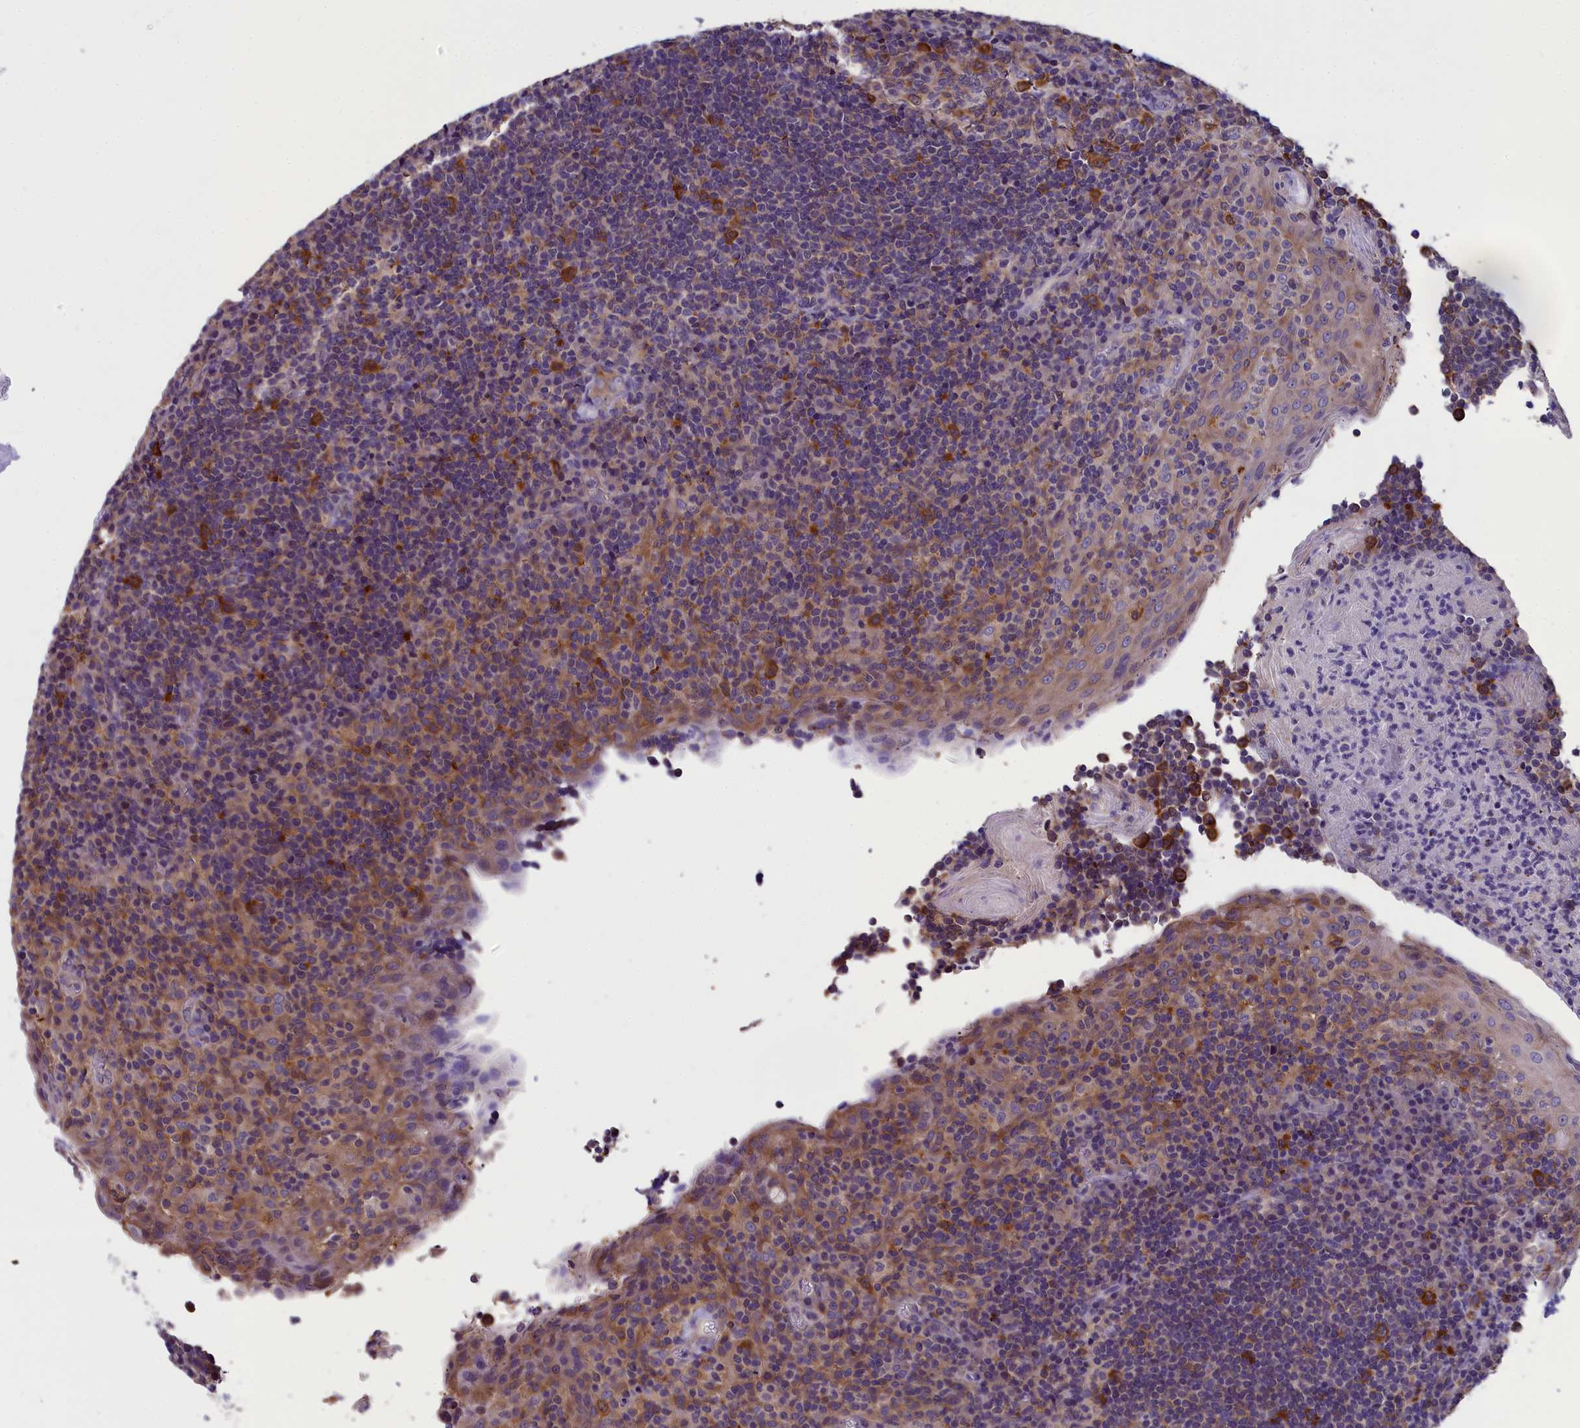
{"staining": {"intensity": "strong", "quantity": "25%-75%", "location": "cytoplasmic/membranous"}, "tissue": "tonsil", "cell_type": "Germinal center cells", "image_type": "normal", "snomed": [{"axis": "morphology", "description": "Normal tissue, NOS"}, {"axis": "topography", "description": "Tonsil"}], "caption": "A histopathology image of human tonsil stained for a protein displays strong cytoplasmic/membranous brown staining in germinal center cells.", "gene": "ABCC8", "patient": {"sex": "male", "age": 17}}